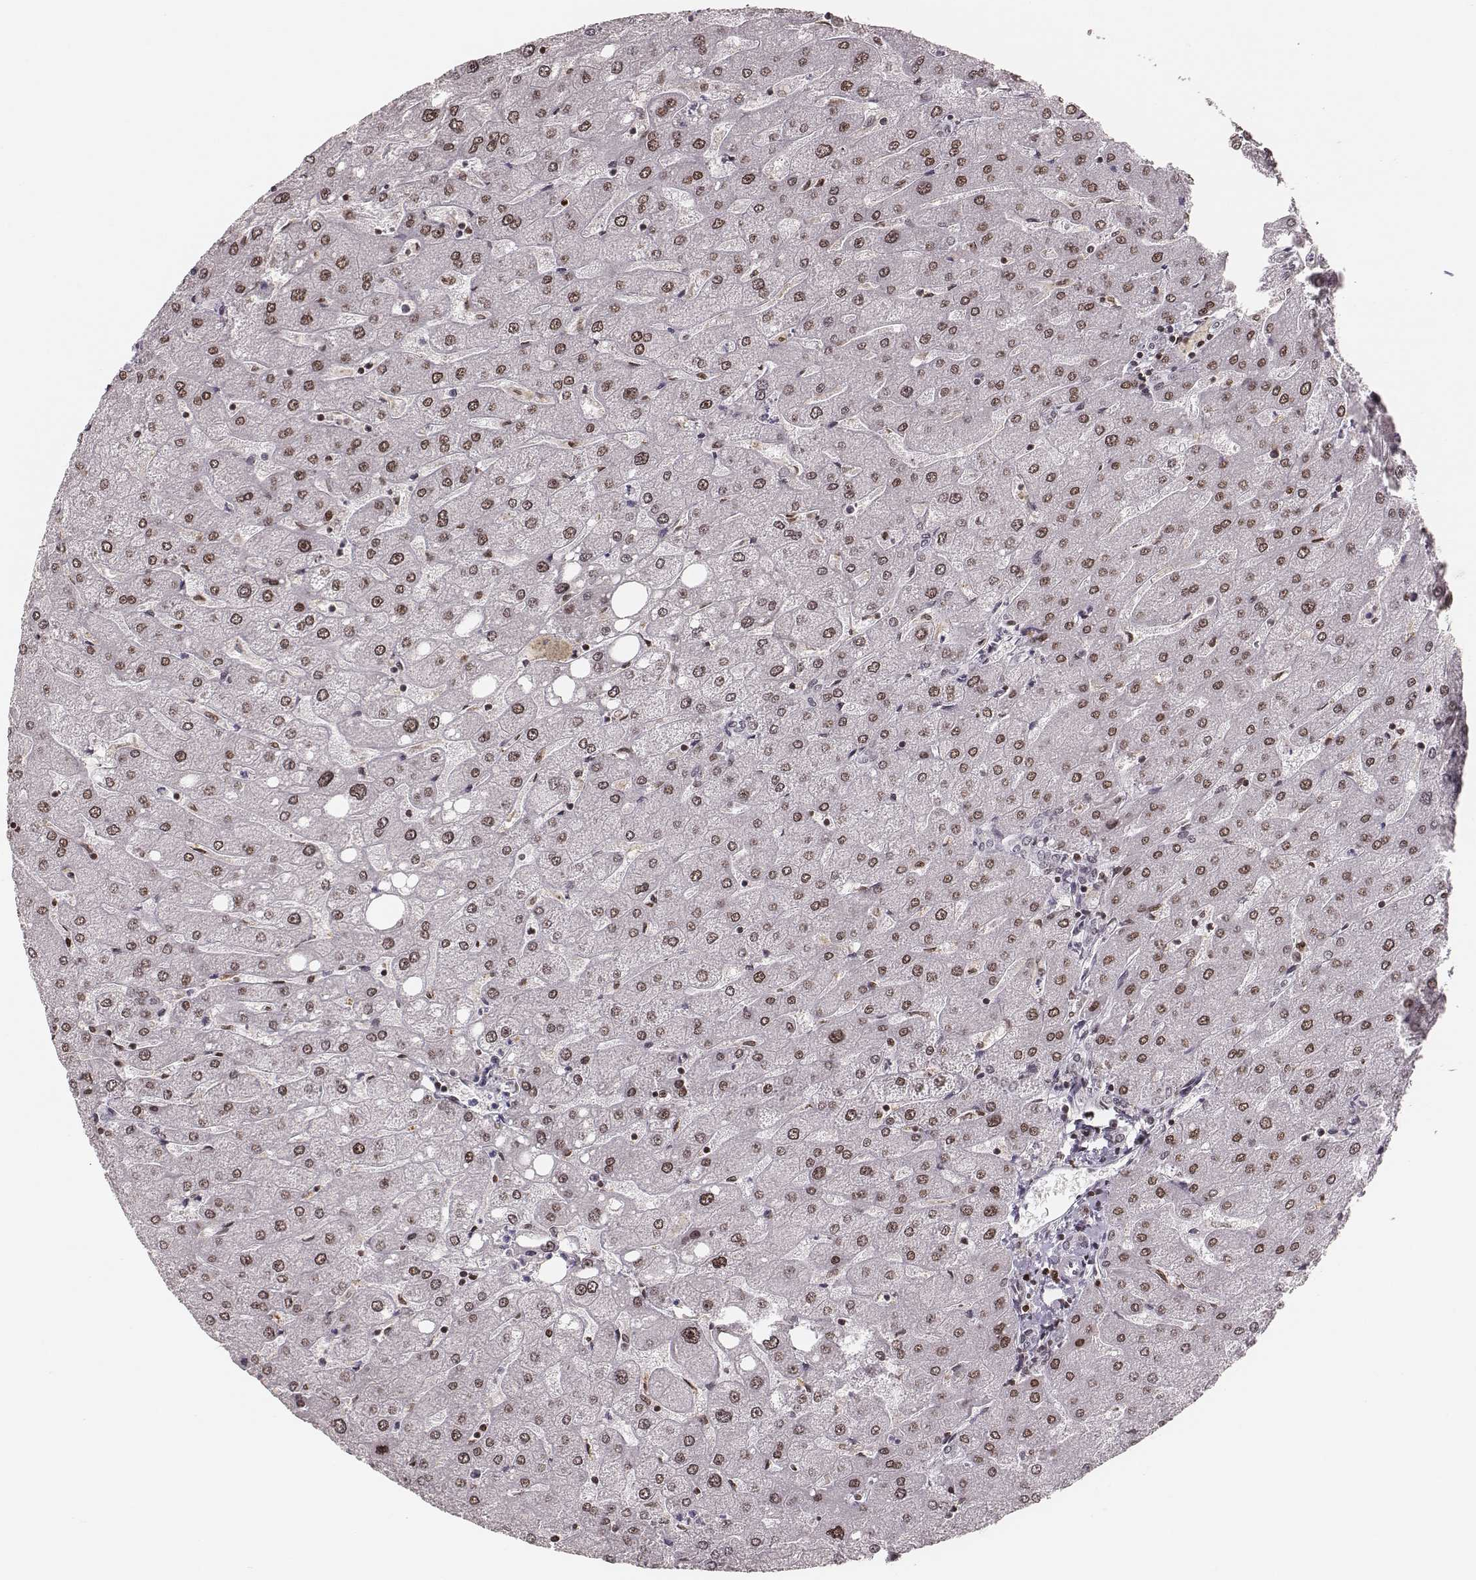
{"staining": {"intensity": "weak", "quantity": ">75%", "location": "nuclear"}, "tissue": "liver", "cell_type": "Cholangiocytes", "image_type": "normal", "snomed": [{"axis": "morphology", "description": "Normal tissue, NOS"}, {"axis": "topography", "description": "Liver"}], "caption": "Immunohistochemical staining of unremarkable liver displays low levels of weak nuclear positivity in about >75% of cholangiocytes. The staining was performed using DAB (3,3'-diaminobenzidine) to visualize the protein expression in brown, while the nuclei were stained in blue with hematoxylin (Magnification: 20x).", "gene": "PARP1", "patient": {"sex": "male", "age": 67}}